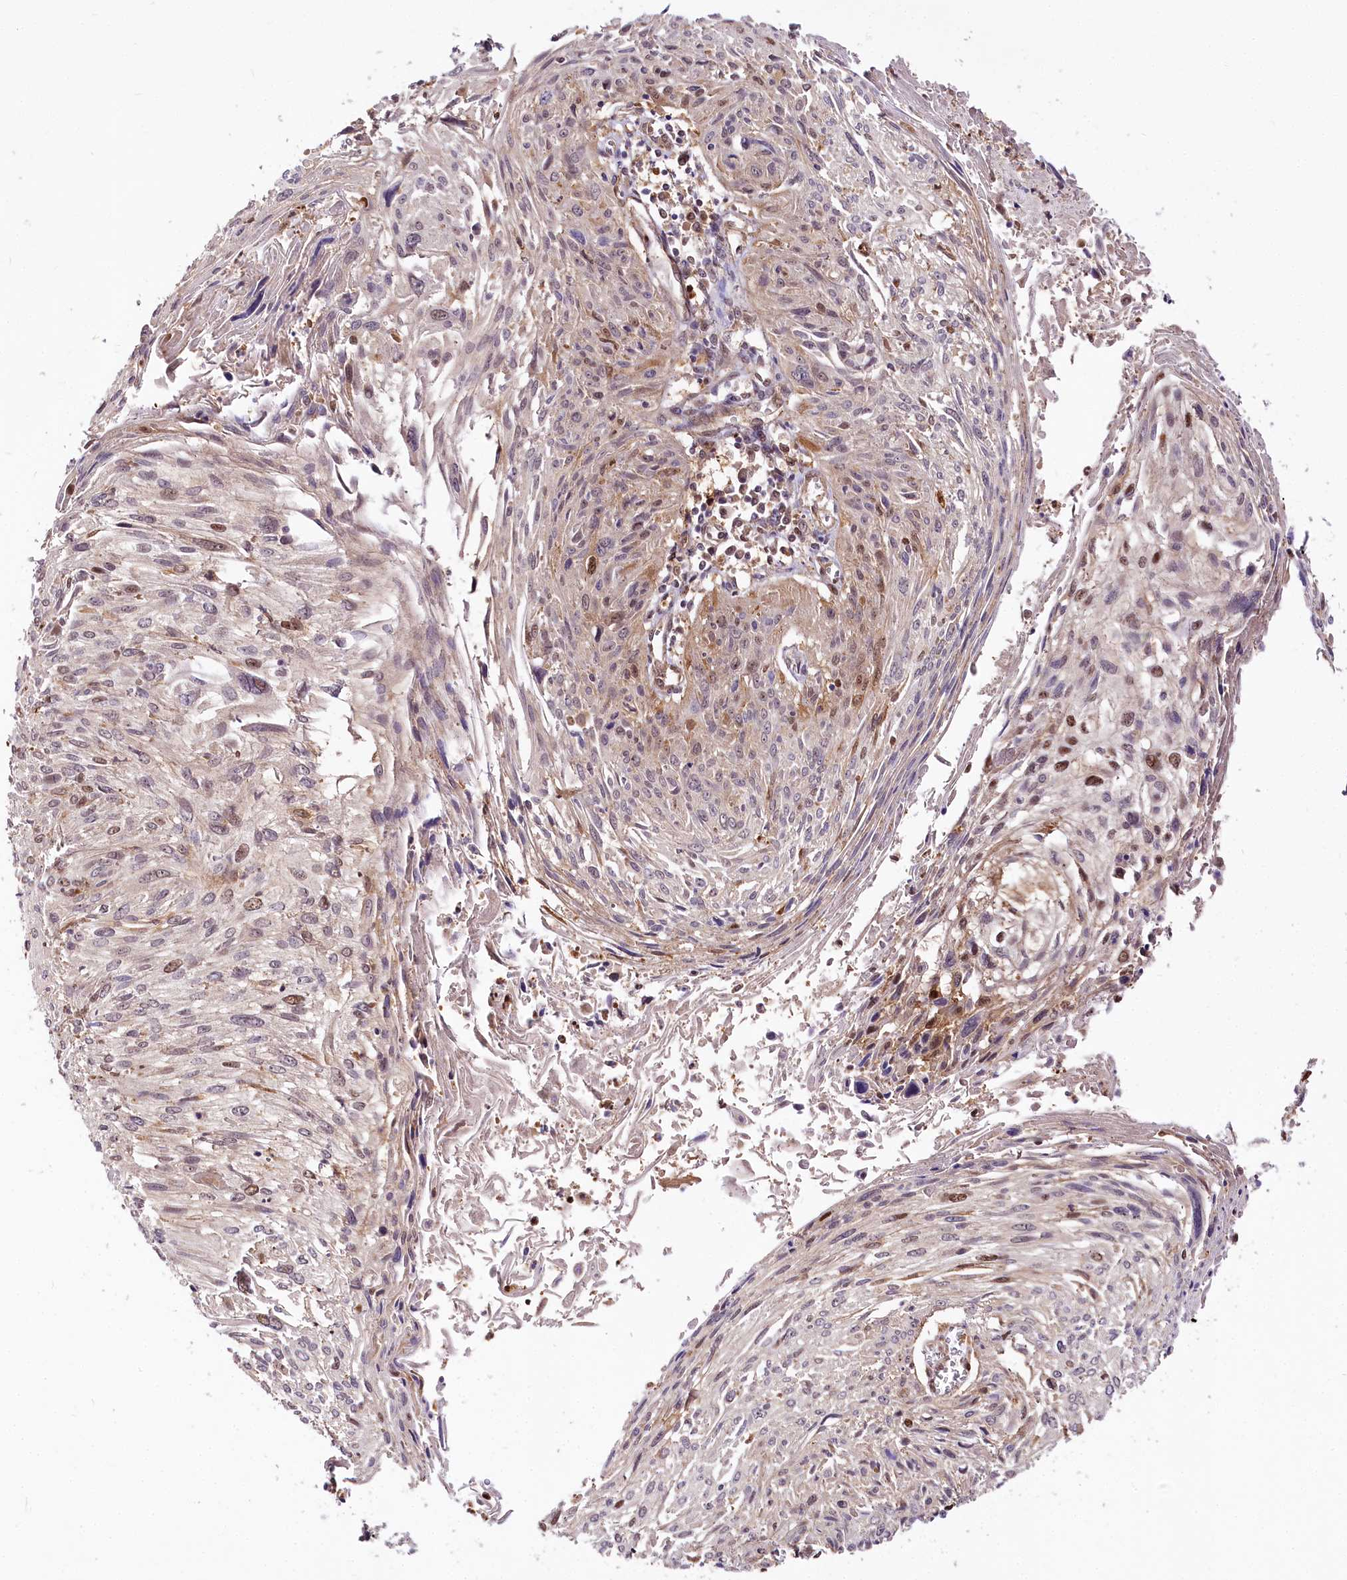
{"staining": {"intensity": "moderate", "quantity": "<25%", "location": "nuclear"}, "tissue": "cervical cancer", "cell_type": "Tumor cells", "image_type": "cancer", "snomed": [{"axis": "morphology", "description": "Squamous cell carcinoma, NOS"}, {"axis": "topography", "description": "Cervix"}], "caption": "A photomicrograph of human cervical squamous cell carcinoma stained for a protein exhibits moderate nuclear brown staining in tumor cells.", "gene": "GNL3L", "patient": {"sex": "female", "age": 51}}